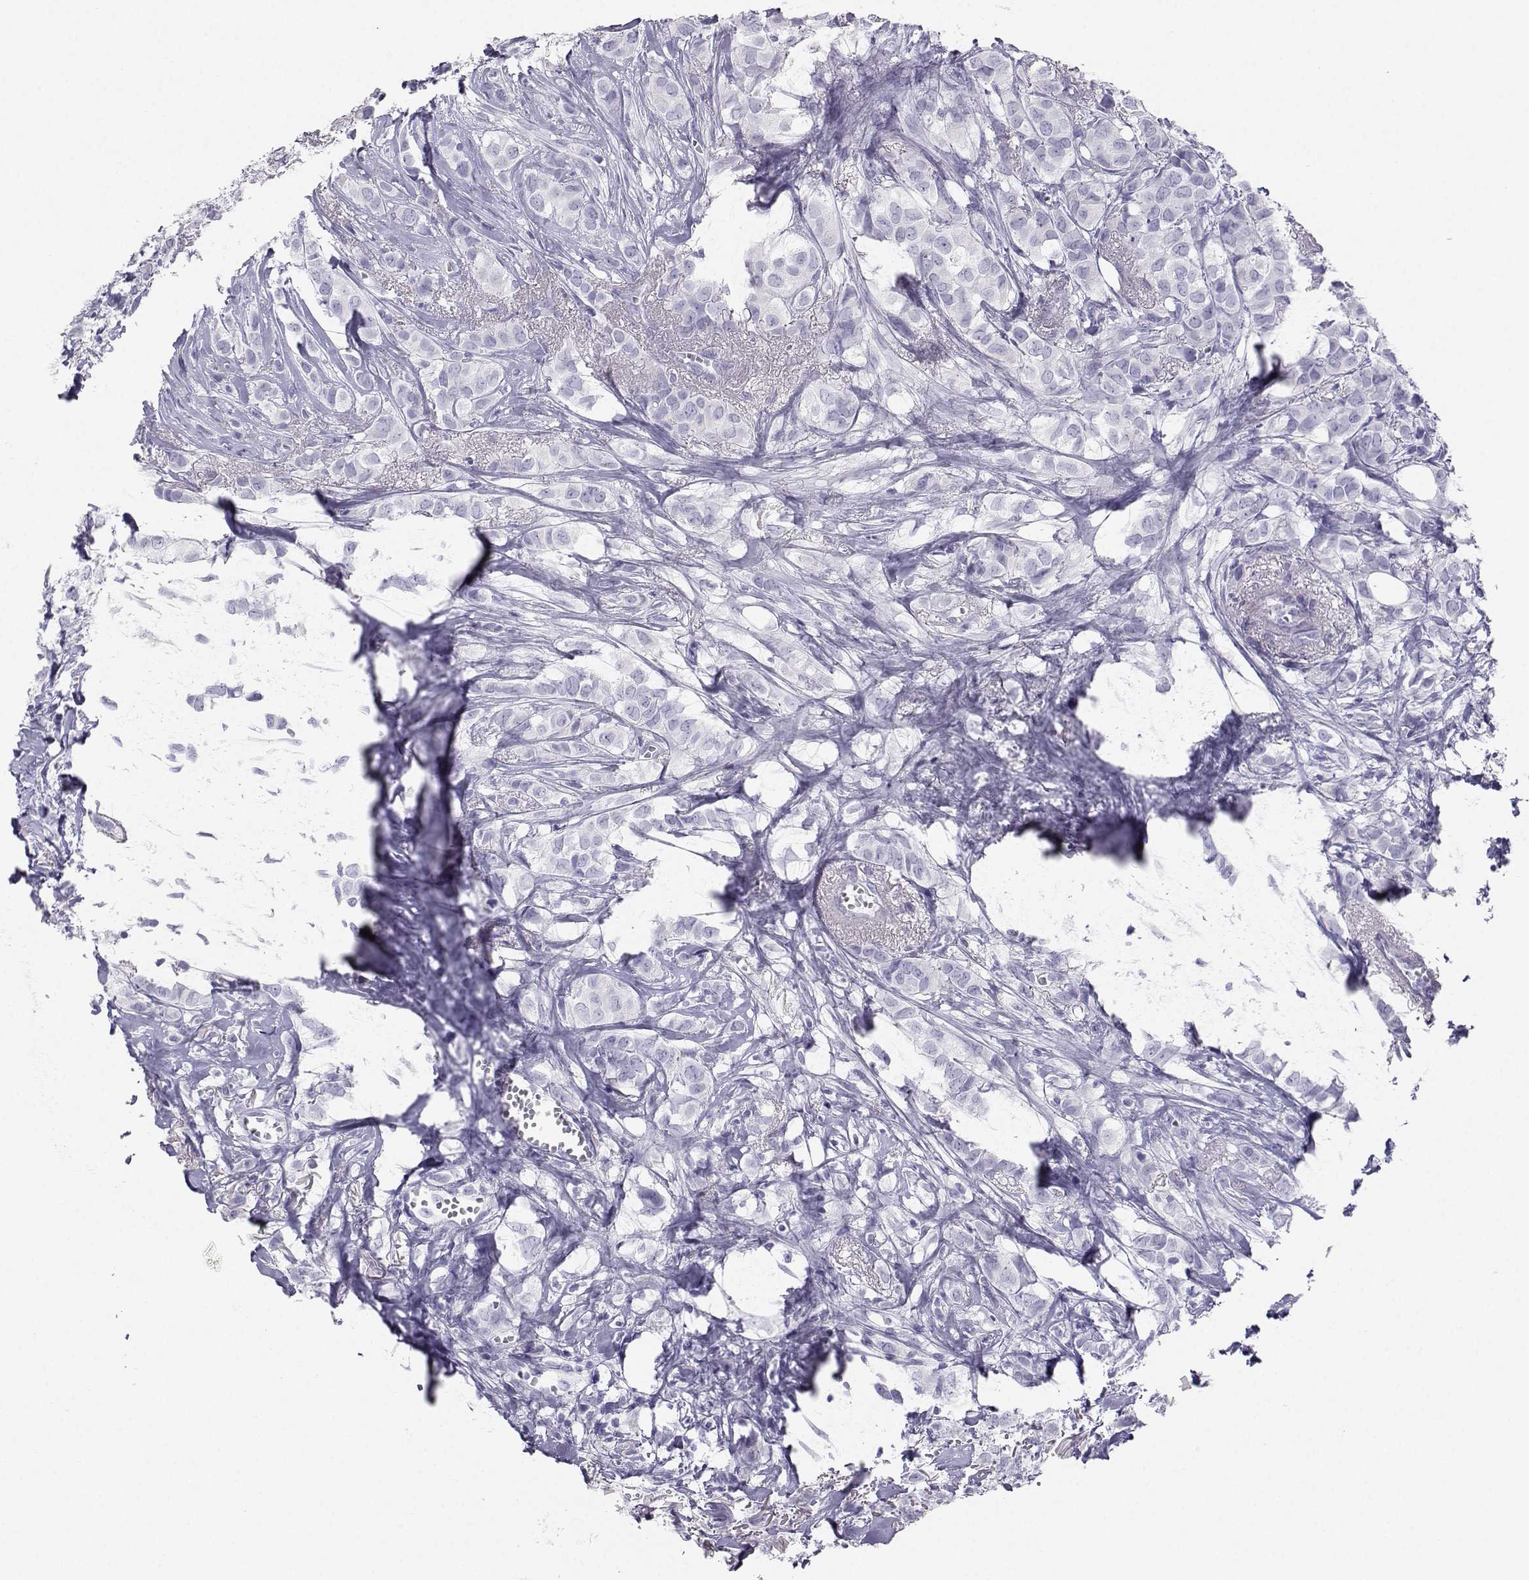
{"staining": {"intensity": "negative", "quantity": "none", "location": "none"}, "tissue": "breast cancer", "cell_type": "Tumor cells", "image_type": "cancer", "snomed": [{"axis": "morphology", "description": "Duct carcinoma"}, {"axis": "topography", "description": "Breast"}], "caption": "Immunohistochemistry histopathology image of neoplastic tissue: breast cancer (intraductal carcinoma) stained with DAB (3,3'-diaminobenzidine) shows no significant protein positivity in tumor cells. (DAB immunohistochemistry, high magnification).", "gene": "SST", "patient": {"sex": "female", "age": 85}}